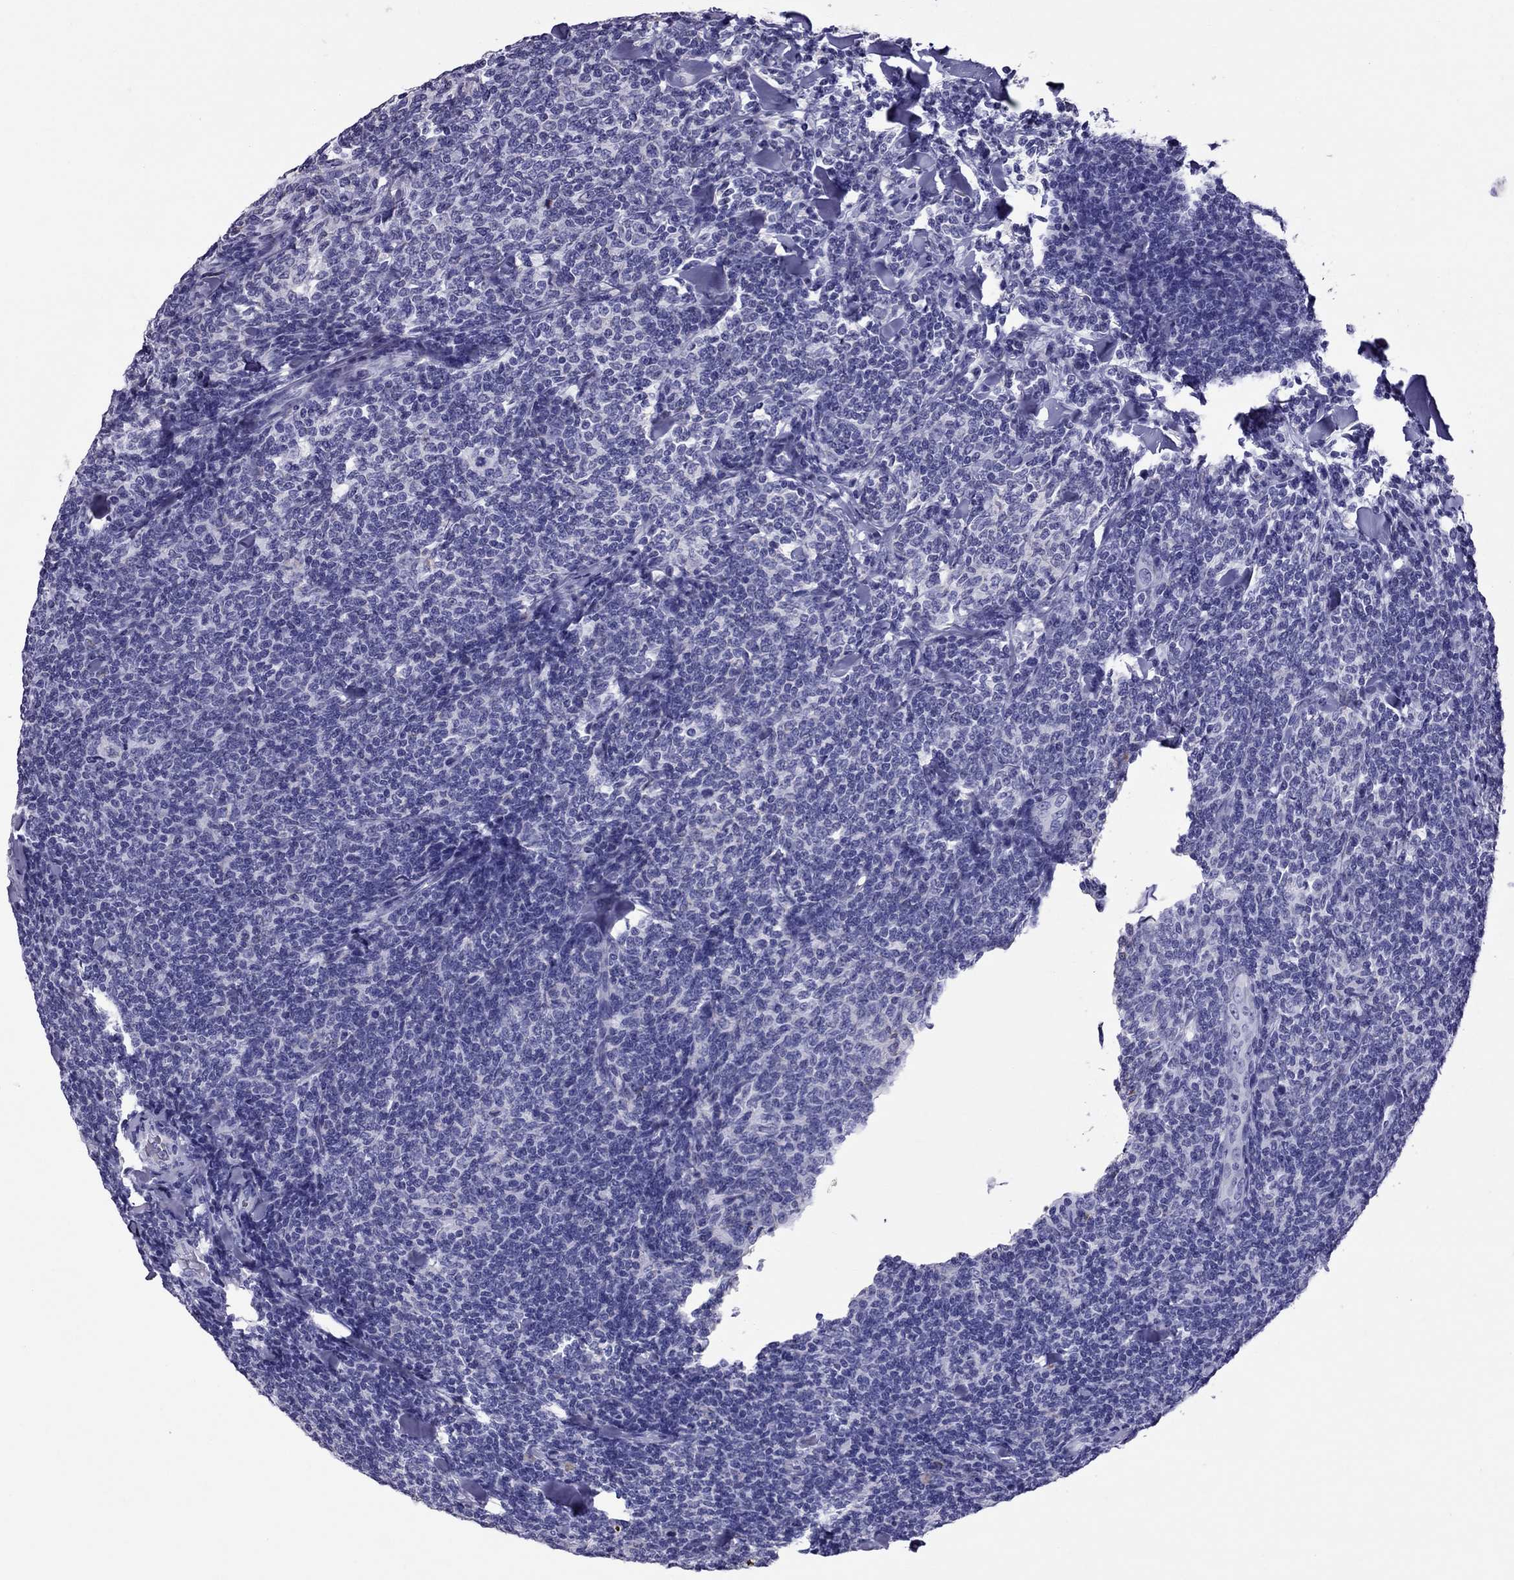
{"staining": {"intensity": "negative", "quantity": "none", "location": "none"}, "tissue": "lymphoma", "cell_type": "Tumor cells", "image_type": "cancer", "snomed": [{"axis": "morphology", "description": "Malignant lymphoma, non-Hodgkin's type, Low grade"}, {"axis": "topography", "description": "Lymph node"}], "caption": "There is no significant positivity in tumor cells of lymphoma. (DAB immunohistochemistry visualized using brightfield microscopy, high magnification).", "gene": "TTLL13", "patient": {"sex": "female", "age": 56}}